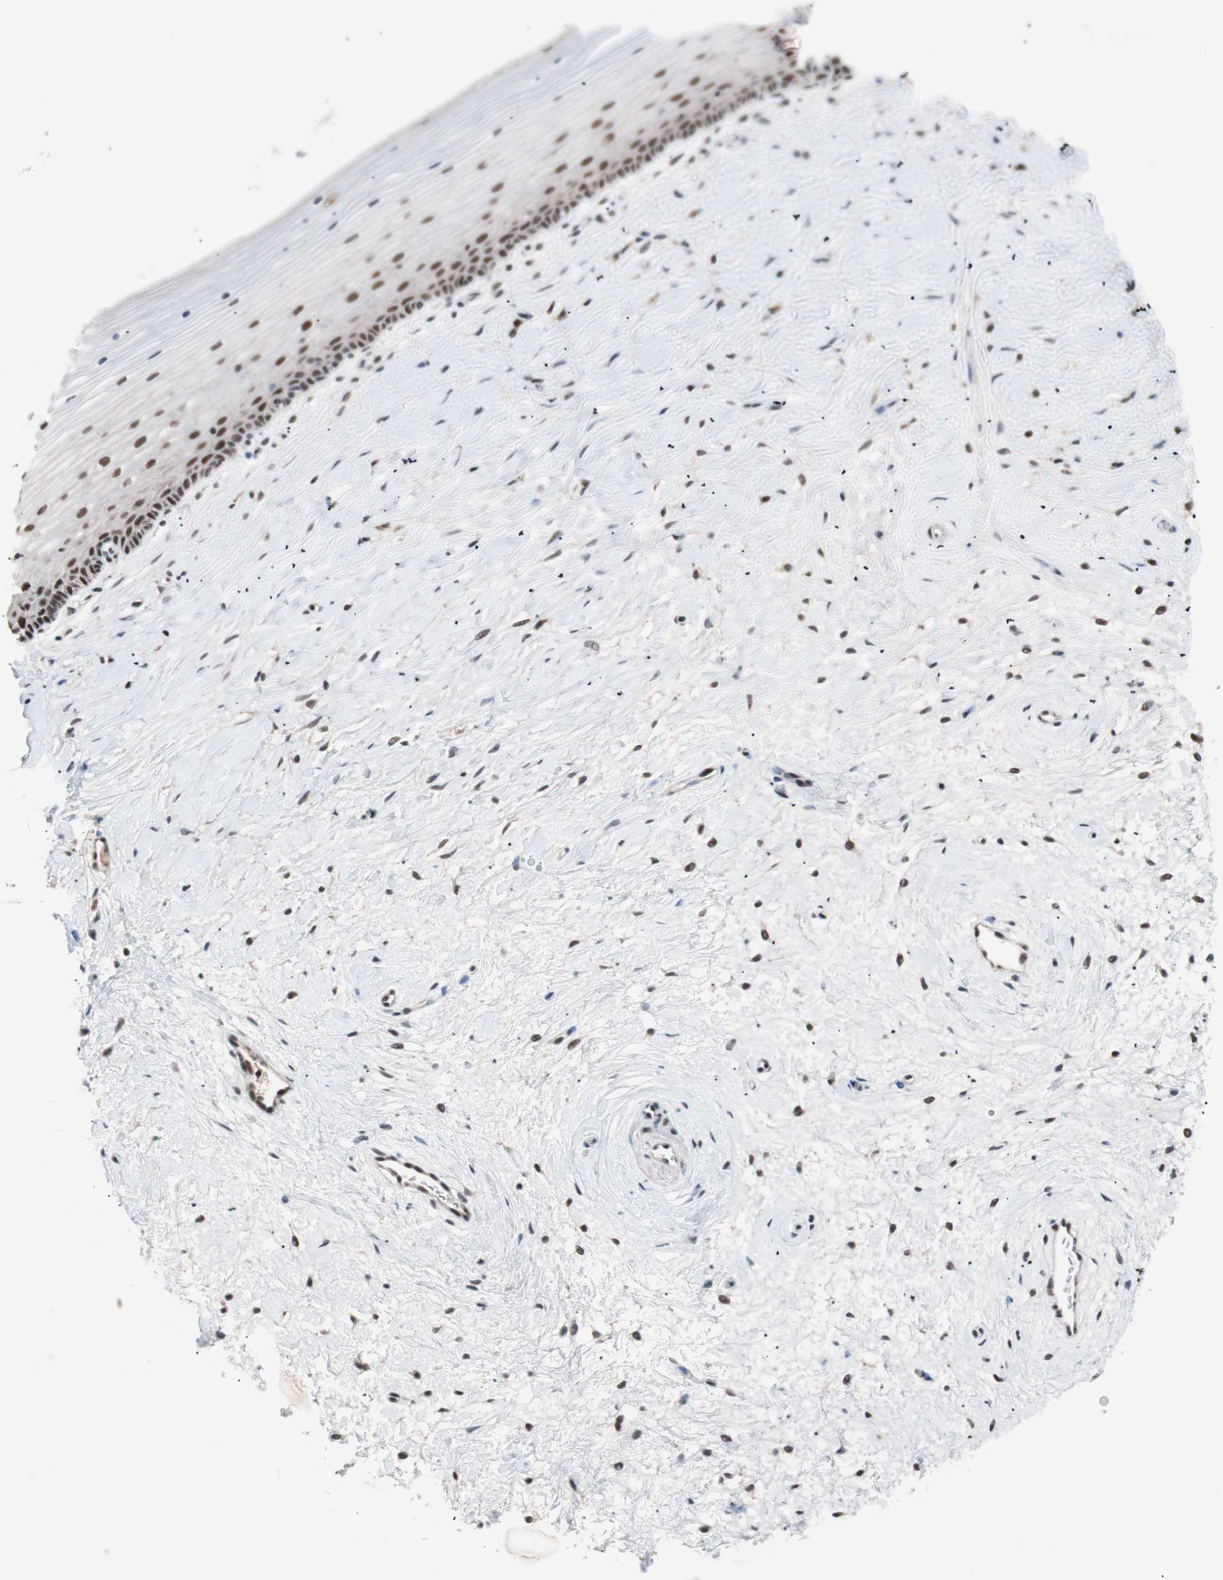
{"staining": {"intensity": "strong", "quantity": ">75%", "location": "nuclear"}, "tissue": "cervix", "cell_type": "Glandular cells", "image_type": "normal", "snomed": [{"axis": "morphology", "description": "Normal tissue, NOS"}, {"axis": "topography", "description": "Cervix"}], "caption": "Human cervix stained with a brown dye demonstrates strong nuclear positive positivity in about >75% of glandular cells.", "gene": "LIG3", "patient": {"sex": "female", "age": 39}}